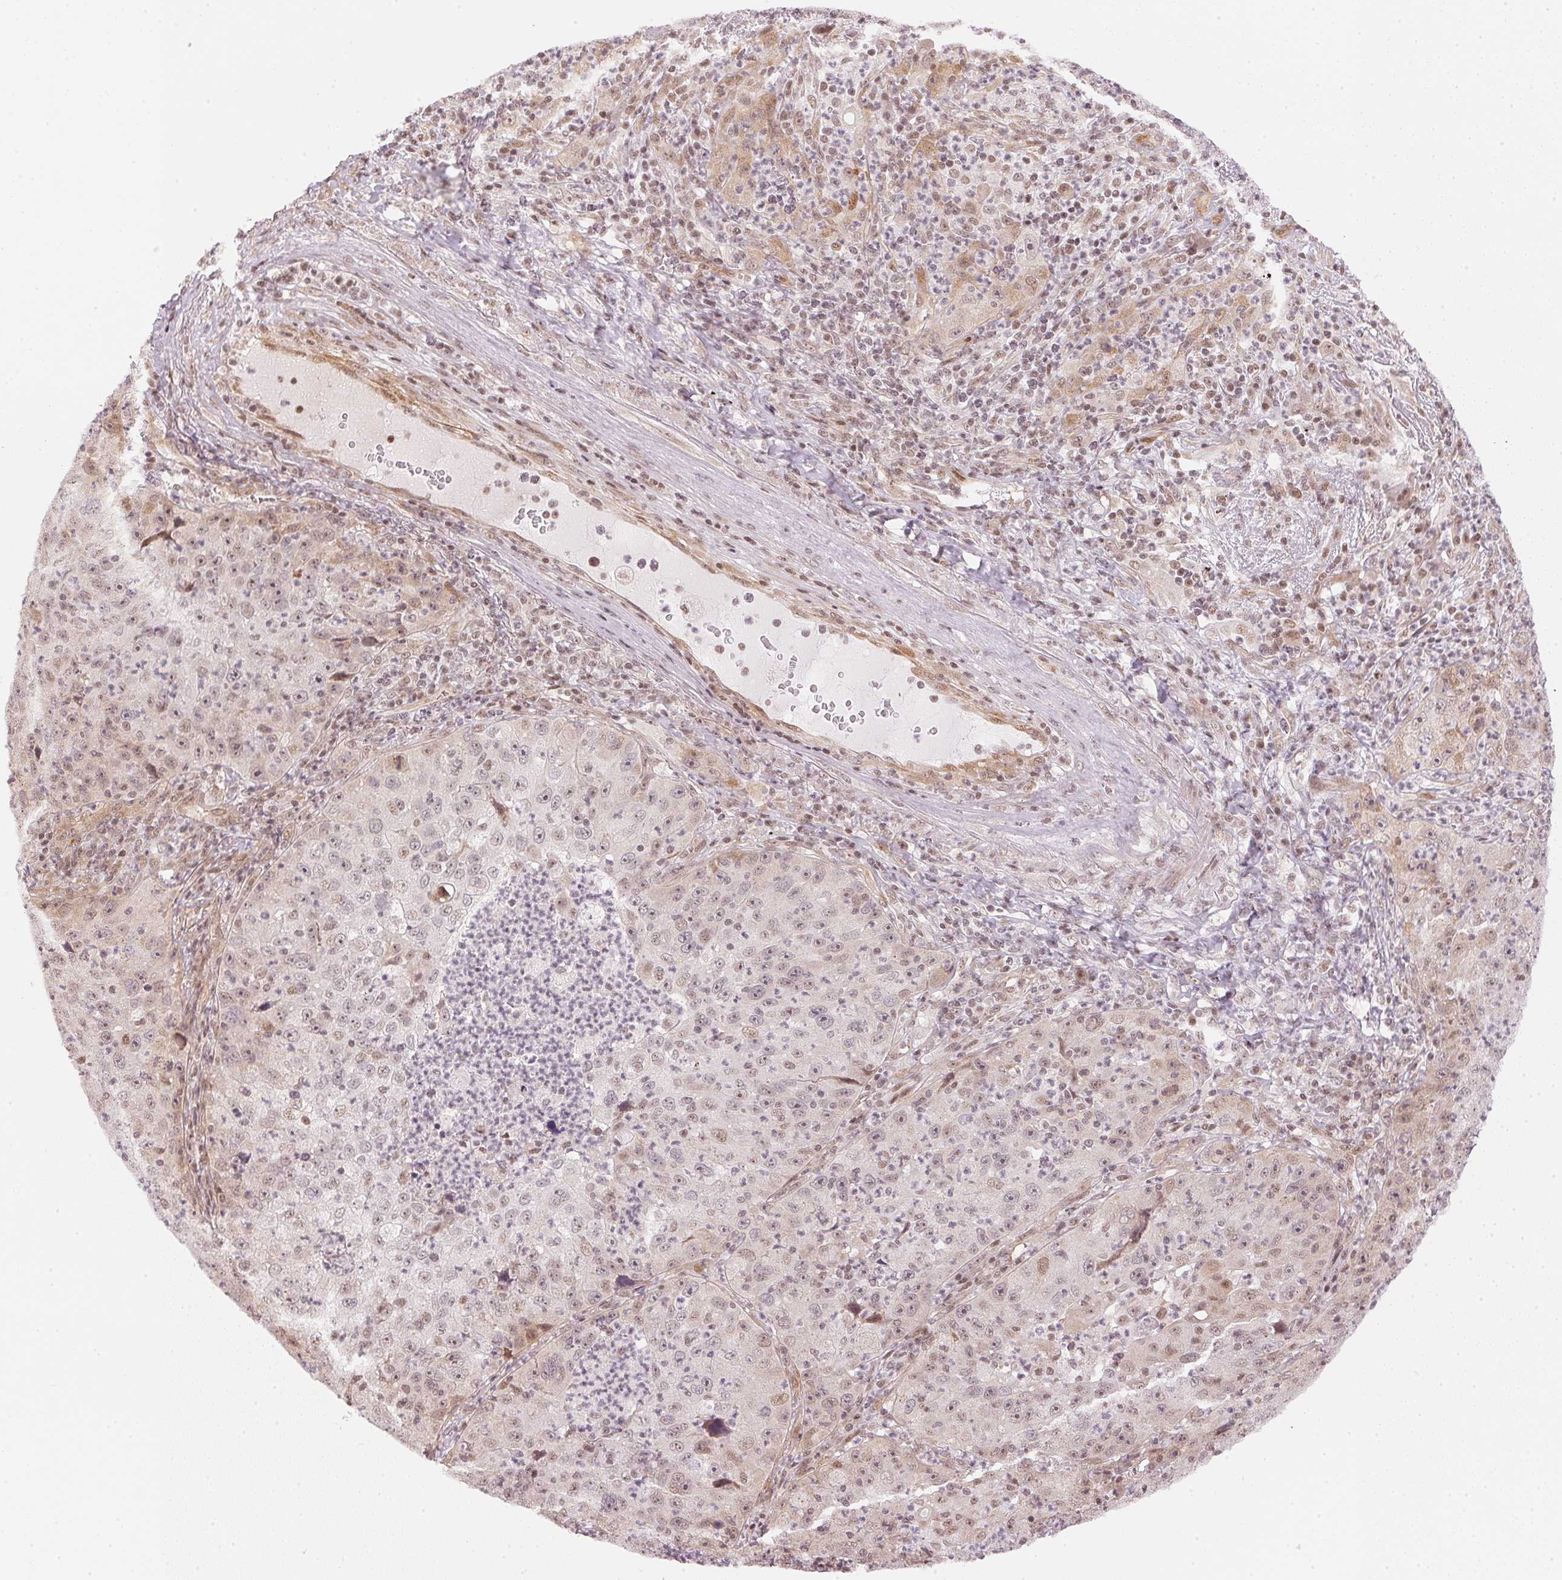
{"staining": {"intensity": "weak", "quantity": "25%-75%", "location": "nuclear"}, "tissue": "lung cancer", "cell_type": "Tumor cells", "image_type": "cancer", "snomed": [{"axis": "morphology", "description": "Squamous cell carcinoma, NOS"}, {"axis": "topography", "description": "Lung"}], "caption": "Lung cancer tissue demonstrates weak nuclear positivity in approximately 25%-75% of tumor cells, visualized by immunohistochemistry. (brown staining indicates protein expression, while blue staining denotes nuclei).", "gene": "KAT6A", "patient": {"sex": "male", "age": 71}}